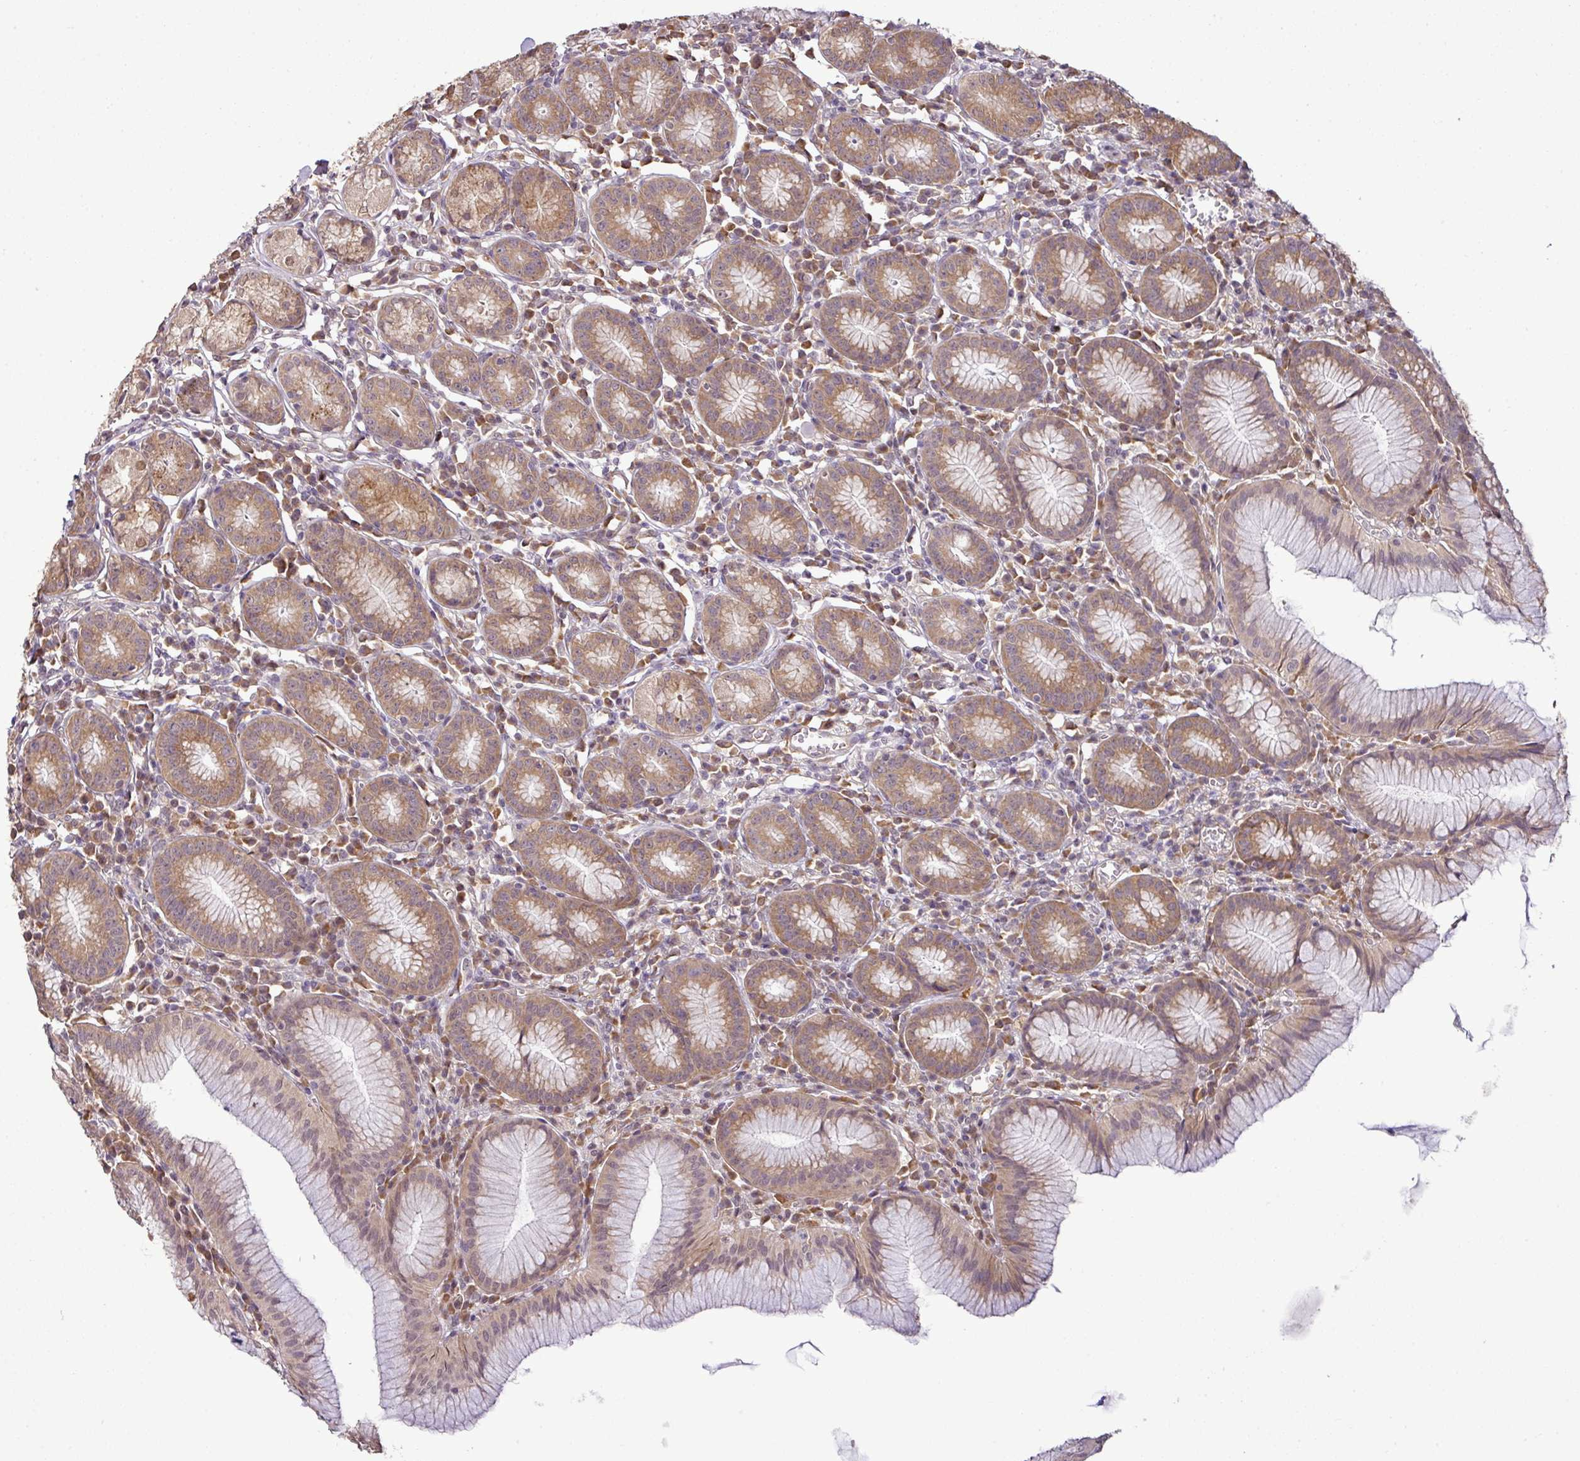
{"staining": {"intensity": "moderate", "quantity": "25%-75%", "location": "cytoplasmic/membranous,nuclear"}, "tissue": "stomach", "cell_type": "Glandular cells", "image_type": "normal", "snomed": [{"axis": "morphology", "description": "Normal tissue, NOS"}, {"axis": "topography", "description": "Stomach"}], "caption": "The histopathology image reveals immunohistochemical staining of normal stomach. There is moderate cytoplasmic/membranous,nuclear expression is present in about 25%-75% of glandular cells. Using DAB (3,3'-diaminobenzidine) (brown) and hematoxylin (blue) stains, captured at high magnification using brightfield microscopy.", "gene": "DNAAF4", "patient": {"sex": "male", "age": 55}}